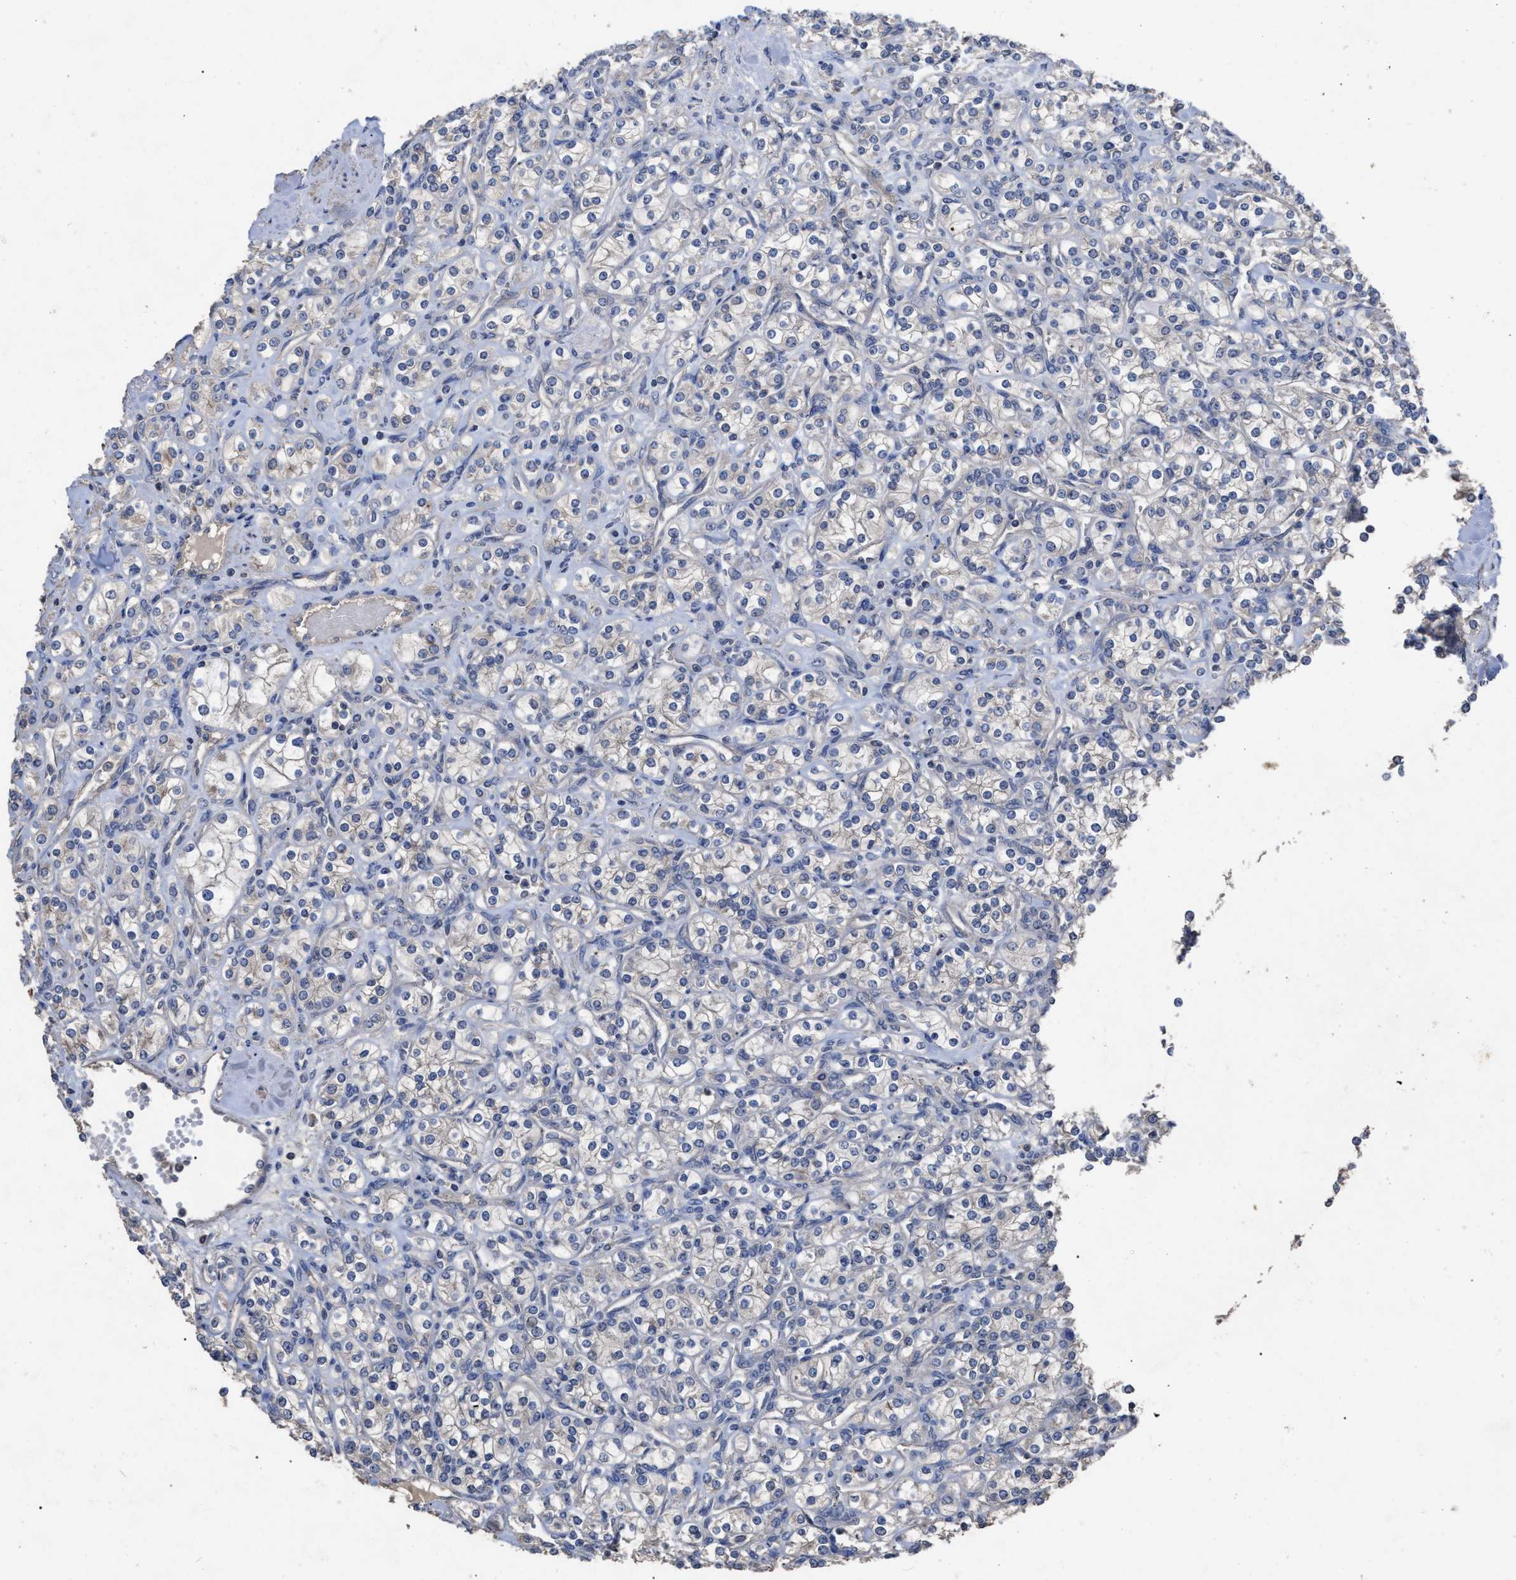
{"staining": {"intensity": "negative", "quantity": "none", "location": "none"}, "tissue": "renal cancer", "cell_type": "Tumor cells", "image_type": "cancer", "snomed": [{"axis": "morphology", "description": "Adenocarcinoma, NOS"}, {"axis": "topography", "description": "Kidney"}], "caption": "Histopathology image shows no protein expression in tumor cells of renal cancer tissue.", "gene": "BTN2A1", "patient": {"sex": "male", "age": 77}}